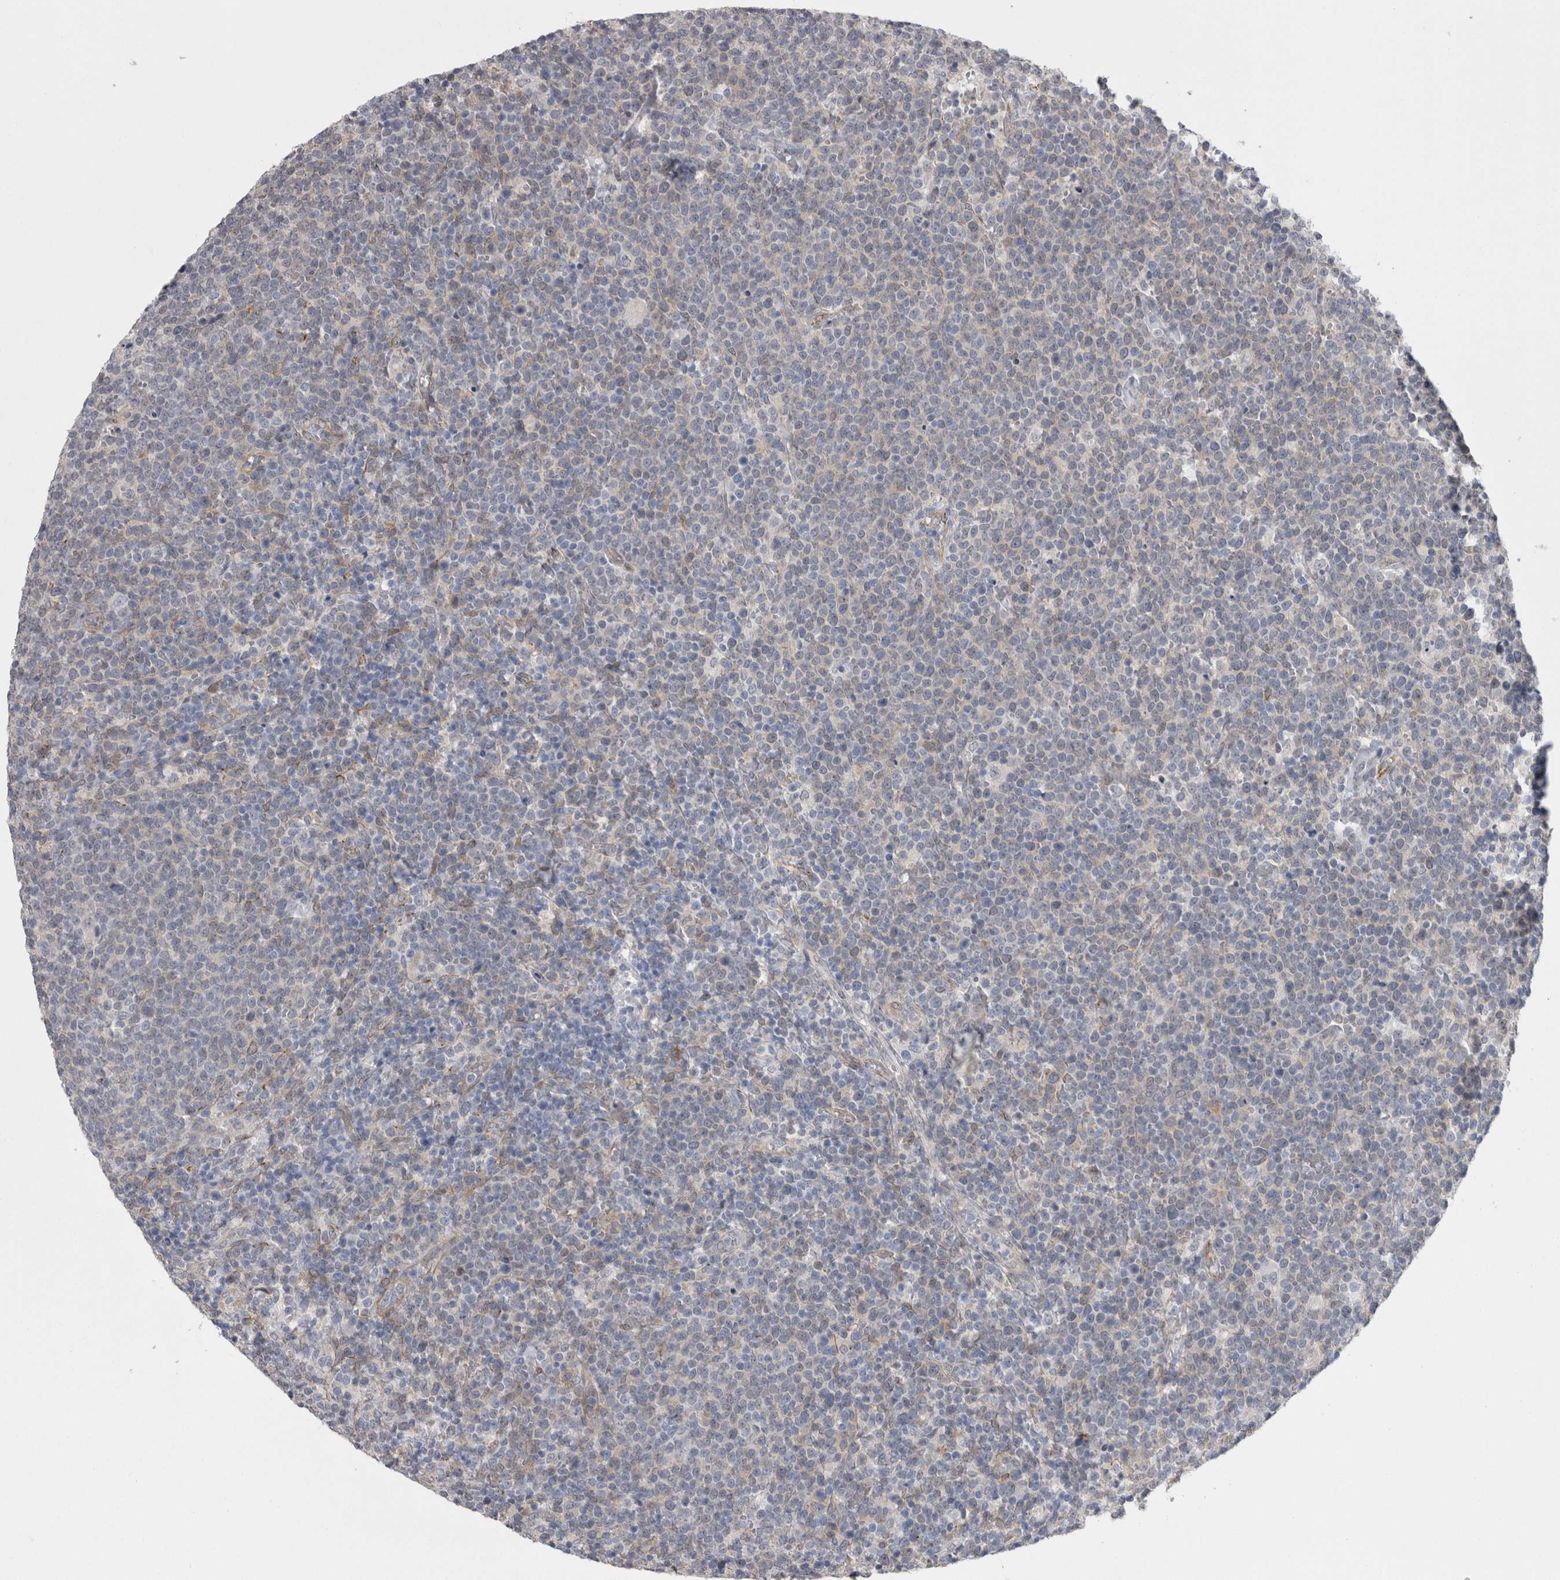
{"staining": {"intensity": "negative", "quantity": "none", "location": "none"}, "tissue": "lymphoma", "cell_type": "Tumor cells", "image_type": "cancer", "snomed": [{"axis": "morphology", "description": "Malignant lymphoma, non-Hodgkin's type, High grade"}, {"axis": "topography", "description": "Lymph node"}], "caption": "Immunohistochemistry of human malignant lymphoma, non-Hodgkin's type (high-grade) shows no expression in tumor cells.", "gene": "ACOT7", "patient": {"sex": "male", "age": 61}}